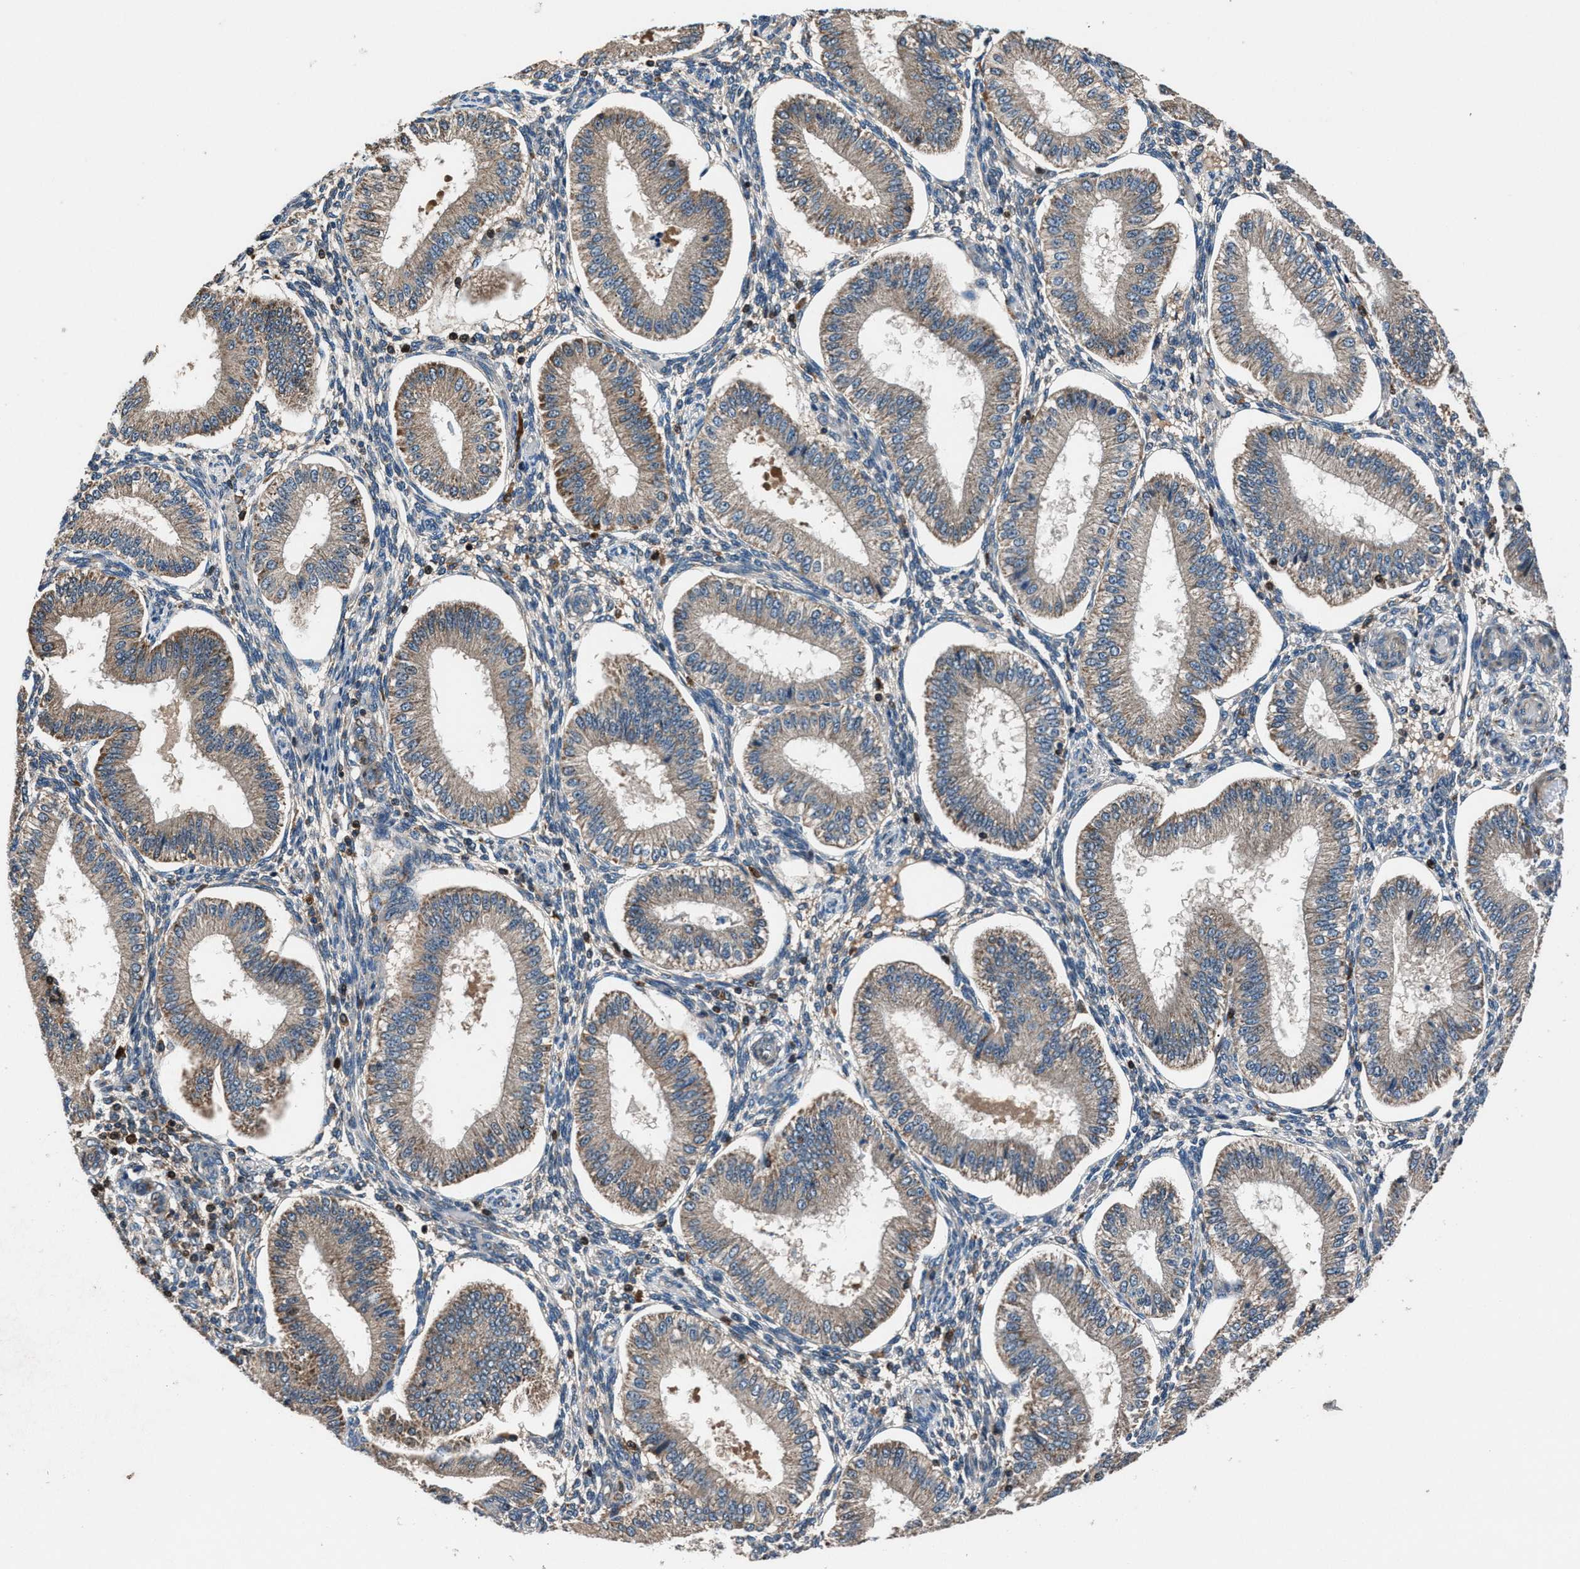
{"staining": {"intensity": "weak", "quantity": "<25%", "location": "cytoplasmic/membranous"}, "tissue": "endometrium", "cell_type": "Cells in endometrial stroma", "image_type": "normal", "snomed": [{"axis": "morphology", "description": "Normal tissue, NOS"}, {"axis": "topography", "description": "Endometrium"}], "caption": "IHC image of unremarkable endometrium: human endometrium stained with DAB (3,3'-diaminobenzidine) exhibits no significant protein expression in cells in endometrial stroma.", "gene": "FAM221A", "patient": {"sex": "female", "age": 39}}